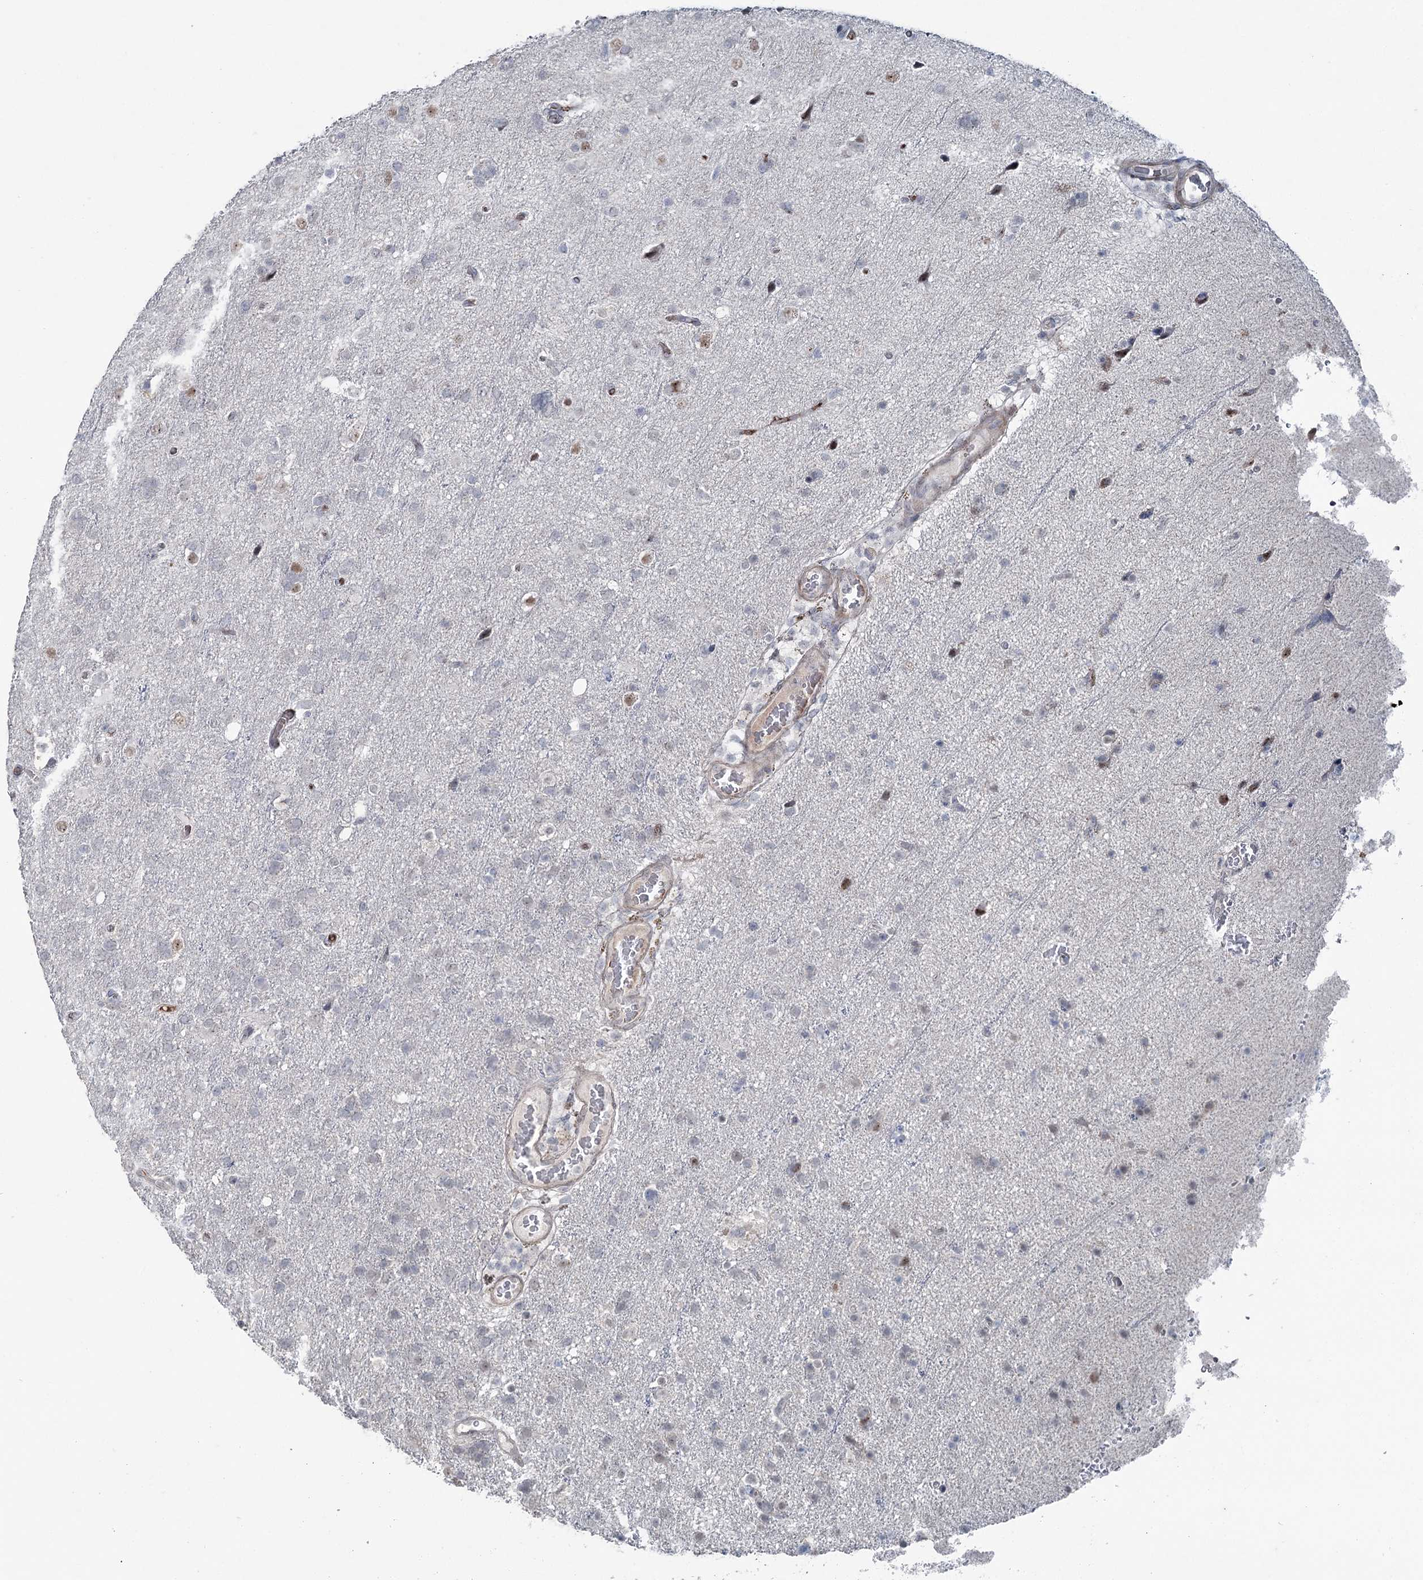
{"staining": {"intensity": "negative", "quantity": "none", "location": "none"}, "tissue": "glioma", "cell_type": "Tumor cells", "image_type": "cancer", "snomed": [{"axis": "morphology", "description": "Glioma, malignant, High grade"}, {"axis": "topography", "description": "Brain"}], "caption": "A histopathology image of human glioma is negative for staining in tumor cells. The staining was performed using DAB to visualize the protein expression in brown, while the nuclei were stained in blue with hematoxylin (Magnification: 20x).", "gene": "FAM120B", "patient": {"sex": "male", "age": 61}}